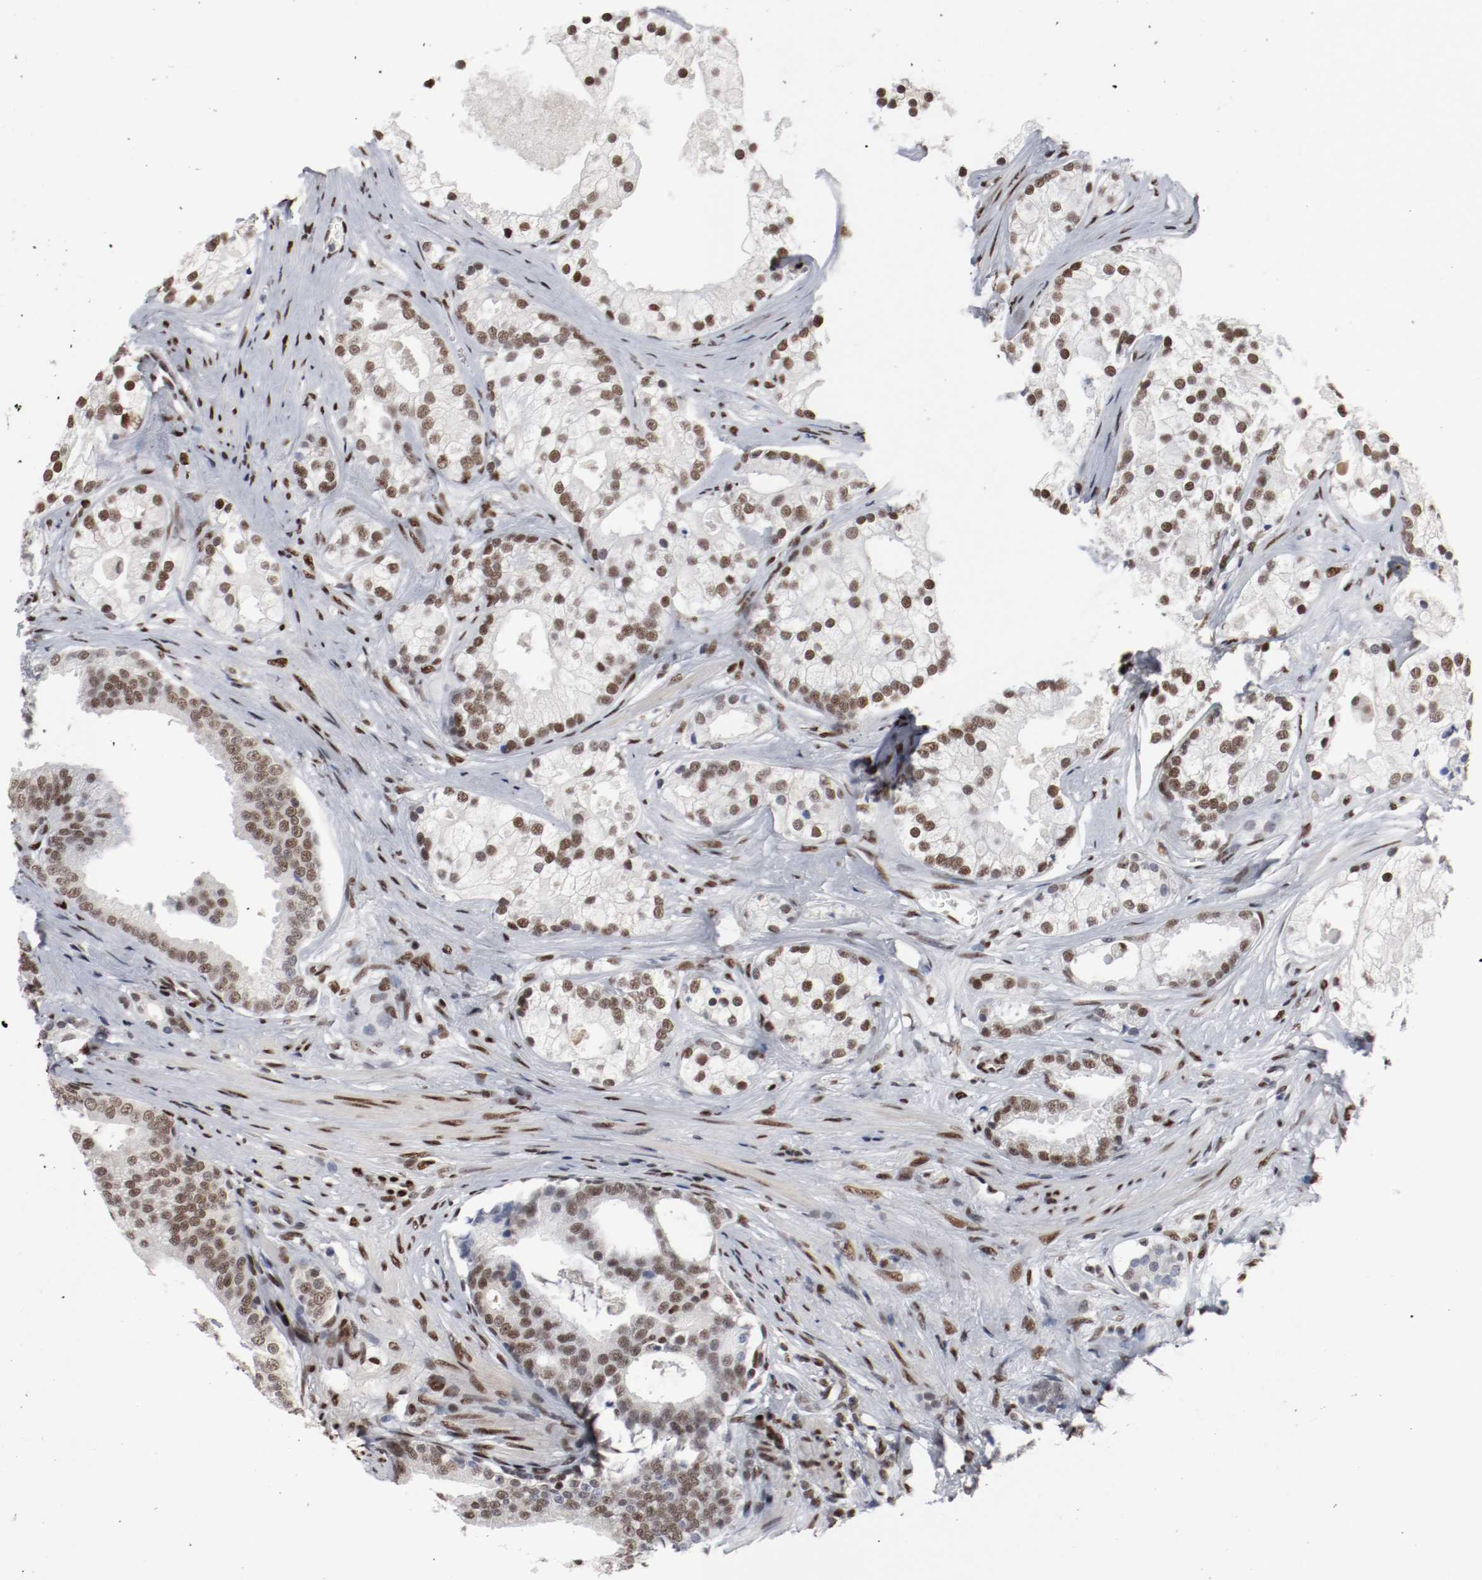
{"staining": {"intensity": "moderate", "quantity": ">75%", "location": "nuclear"}, "tissue": "prostate cancer", "cell_type": "Tumor cells", "image_type": "cancer", "snomed": [{"axis": "morphology", "description": "Adenocarcinoma, Low grade"}, {"axis": "topography", "description": "Prostate"}], "caption": "An immunohistochemistry histopathology image of neoplastic tissue is shown. Protein staining in brown highlights moderate nuclear positivity in prostate cancer within tumor cells.", "gene": "MEF2D", "patient": {"sex": "male", "age": 58}}